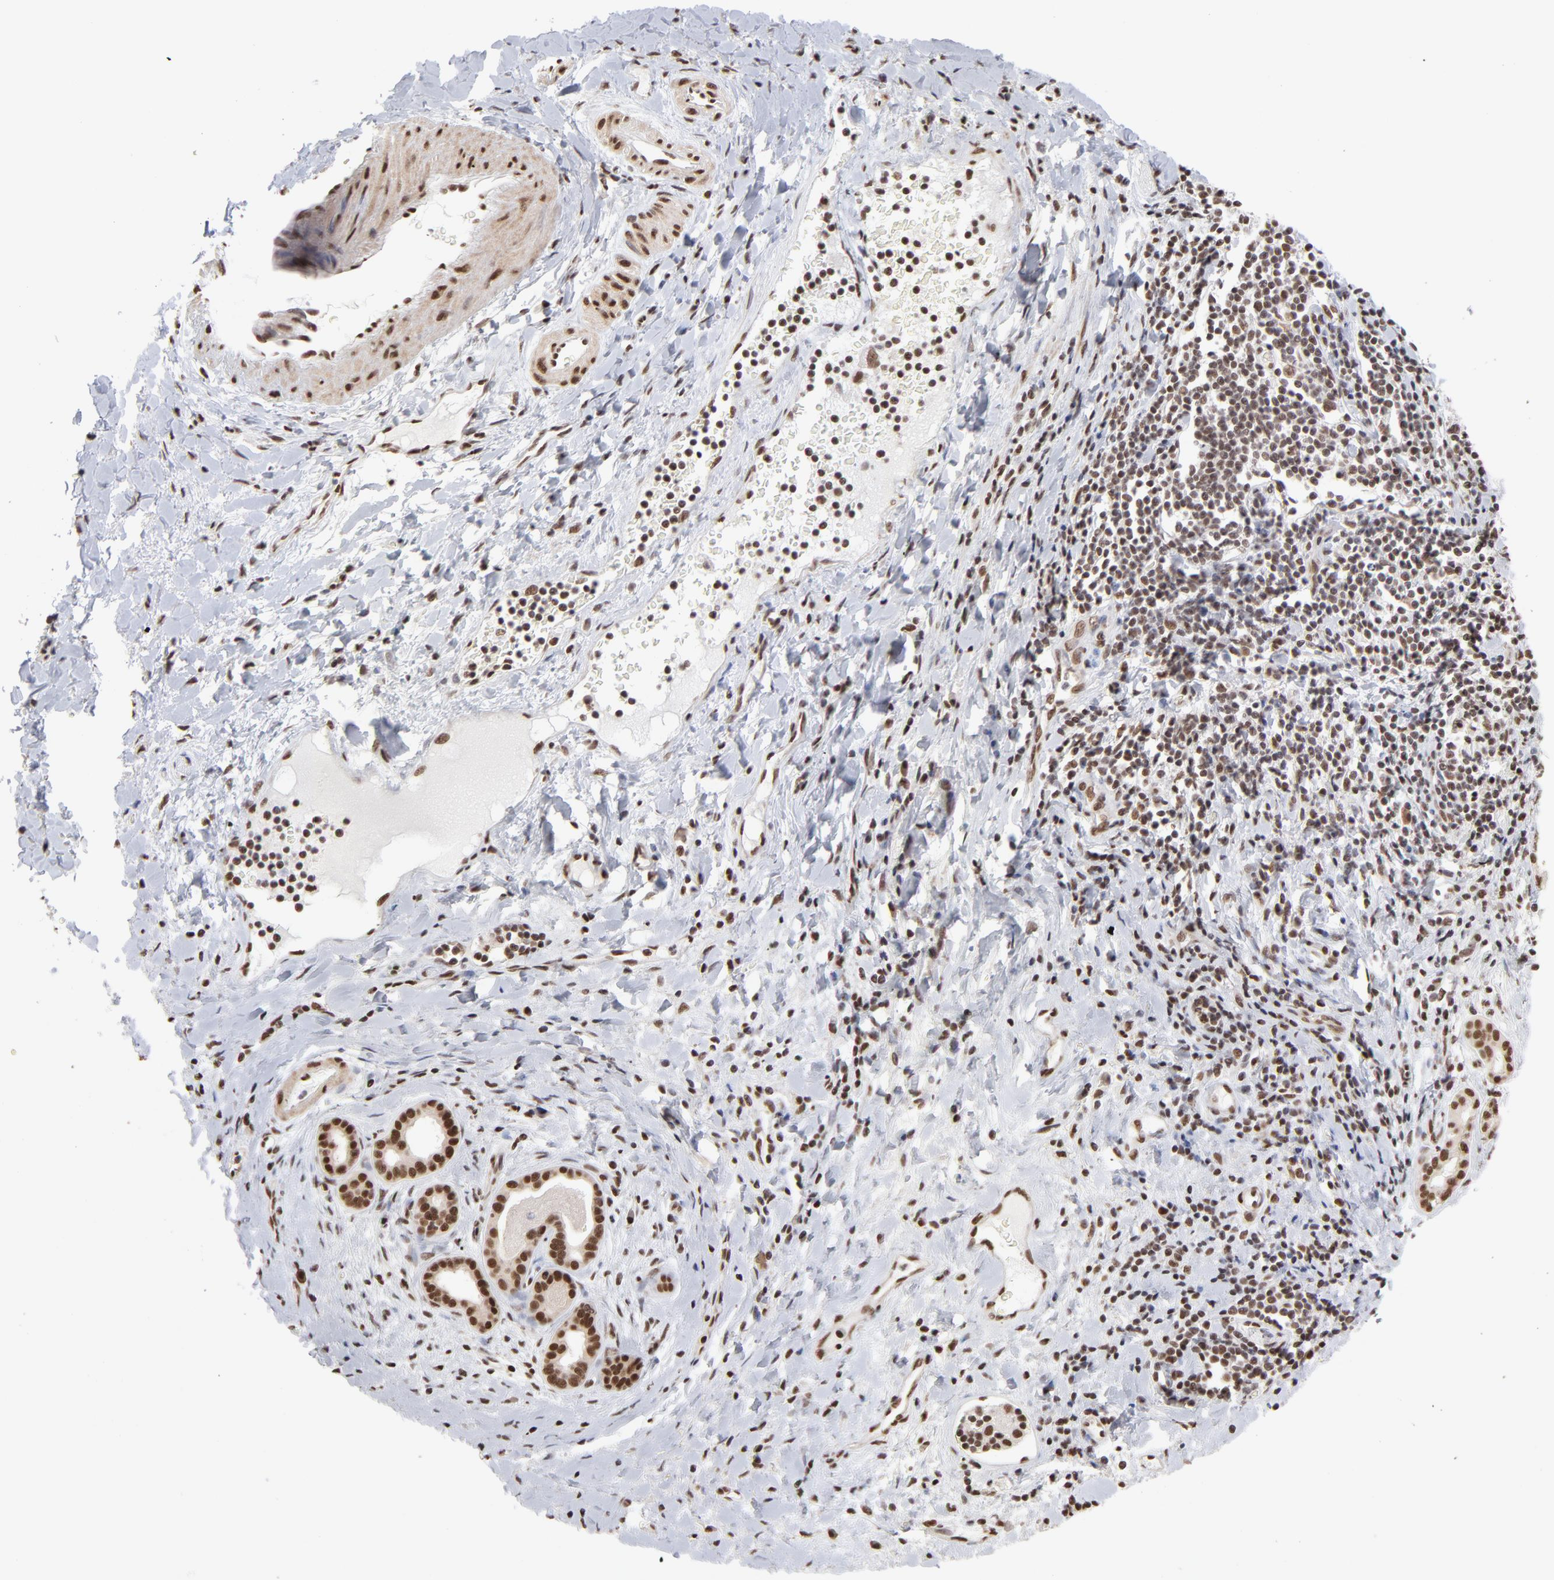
{"staining": {"intensity": "strong", "quantity": ">75%", "location": "cytoplasmic/membranous,nuclear"}, "tissue": "liver cancer", "cell_type": "Tumor cells", "image_type": "cancer", "snomed": [{"axis": "morphology", "description": "Cholangiocarcinoma"}, {"axis": "topography", "description": "Liver"}], "caption": "A photomicrograph showing strong cytoplasmic/membranous and nuclear expression in approximately >75% of tumor cells in liver cholangiocarcinoma, as visualized by brown immunohistochemical staining.", "gene": "ZNF3", "patient": {"sex": "male", "age": 57}}